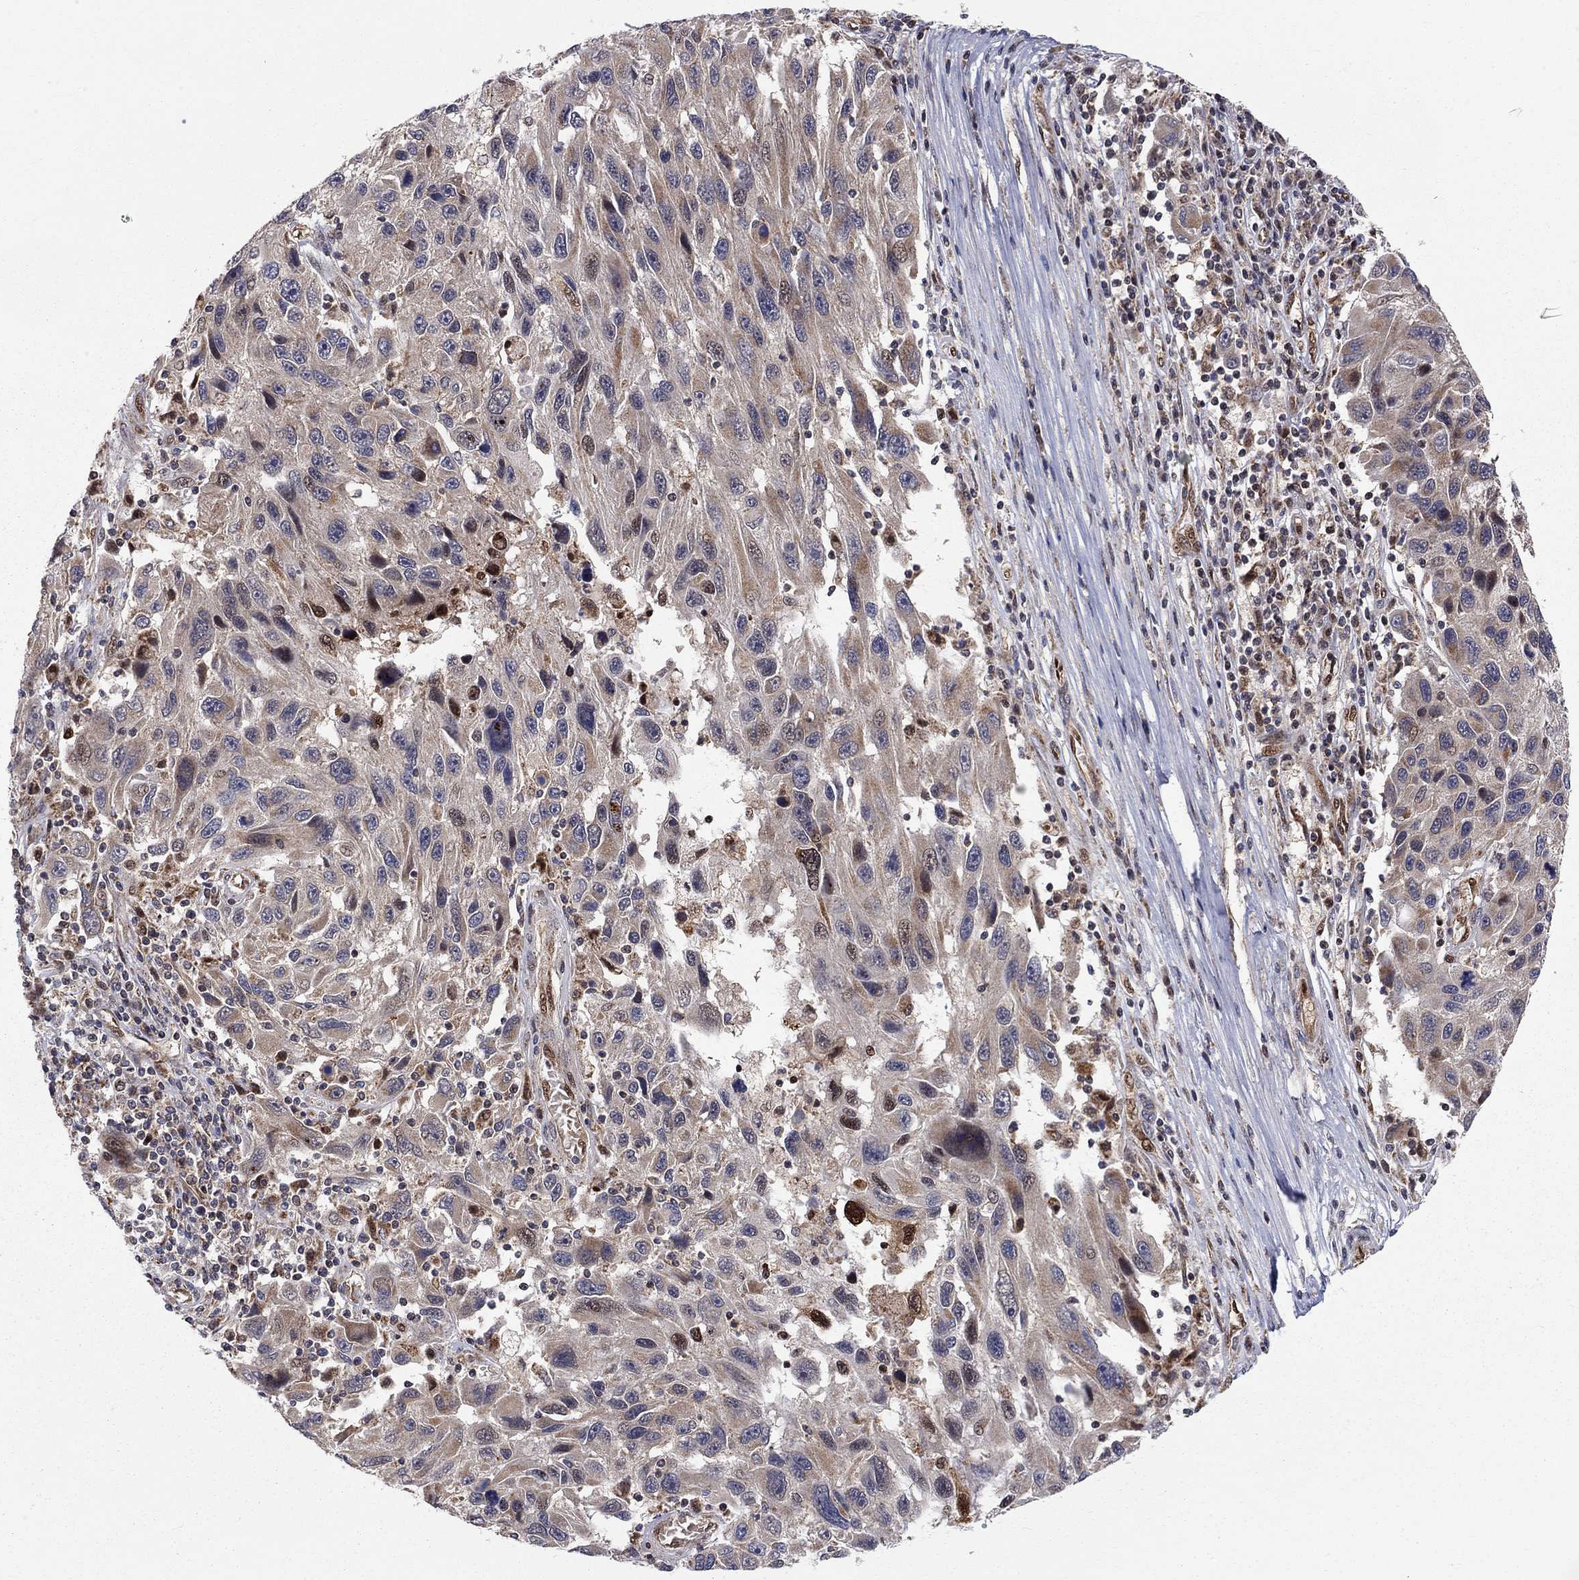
{"staining": {"intensity": "moderate", "quantity": "<25%", "location": "cytoplasmic/membranous"}, "tissue": "melanoma", "cell_type": "Tumor cells", "image_type": "cancer", "snomed": [{"axis": "morphology", "description": "Malignant melanoma, NOS"}, {"axis": "topography", "description": "Skin"}], "caption": "Human melanoma stained with a brown dye displays moderate cytoplasmic/membranous positive positivity in about <25% of tumor cells.", "gene": "ELOB", "patient": {"sex": "male", "age": 53}}